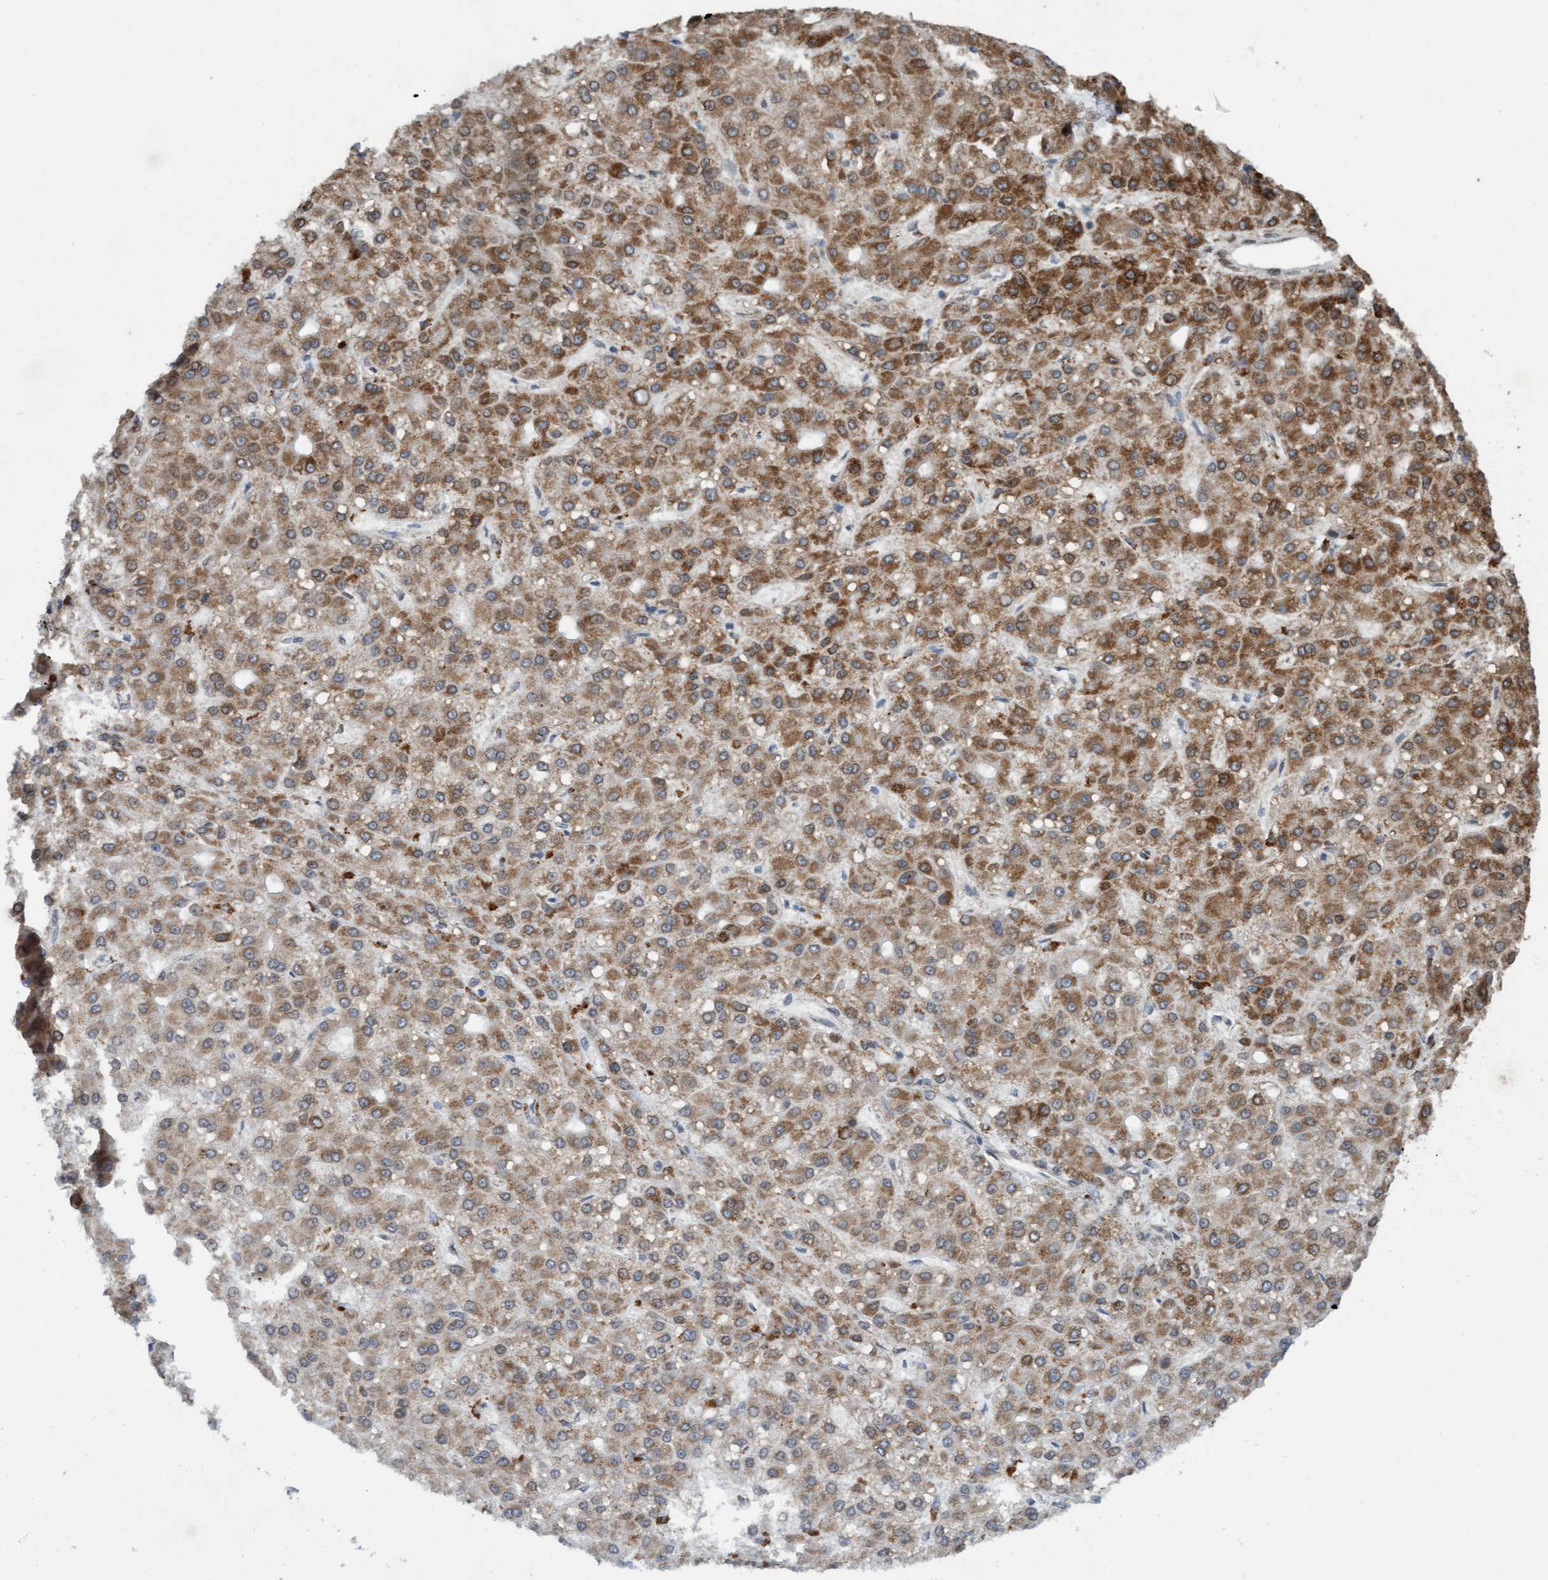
{"staining": {"intensity": "moderate", "quantity": ">75%", "location": "cytoplasmic/membranous"}, "tissue": "liver cancer", "cell_type": "Tumor cells", "image_type": "cancer", "snomed": [{"axis": "morphology", "description": "Carcinoma, Hepatocellular, NOS"}, {"axis": "topography", "description": "Liver"}], "caption": "Protein staining of hepatocellular carcinoma (liver) tissue reveals moderate cytoplasmic/membranous staining in about >75% of tumor cells.", "gene": "MRPS23", "patient": {"sex": "male", "age": 67}}